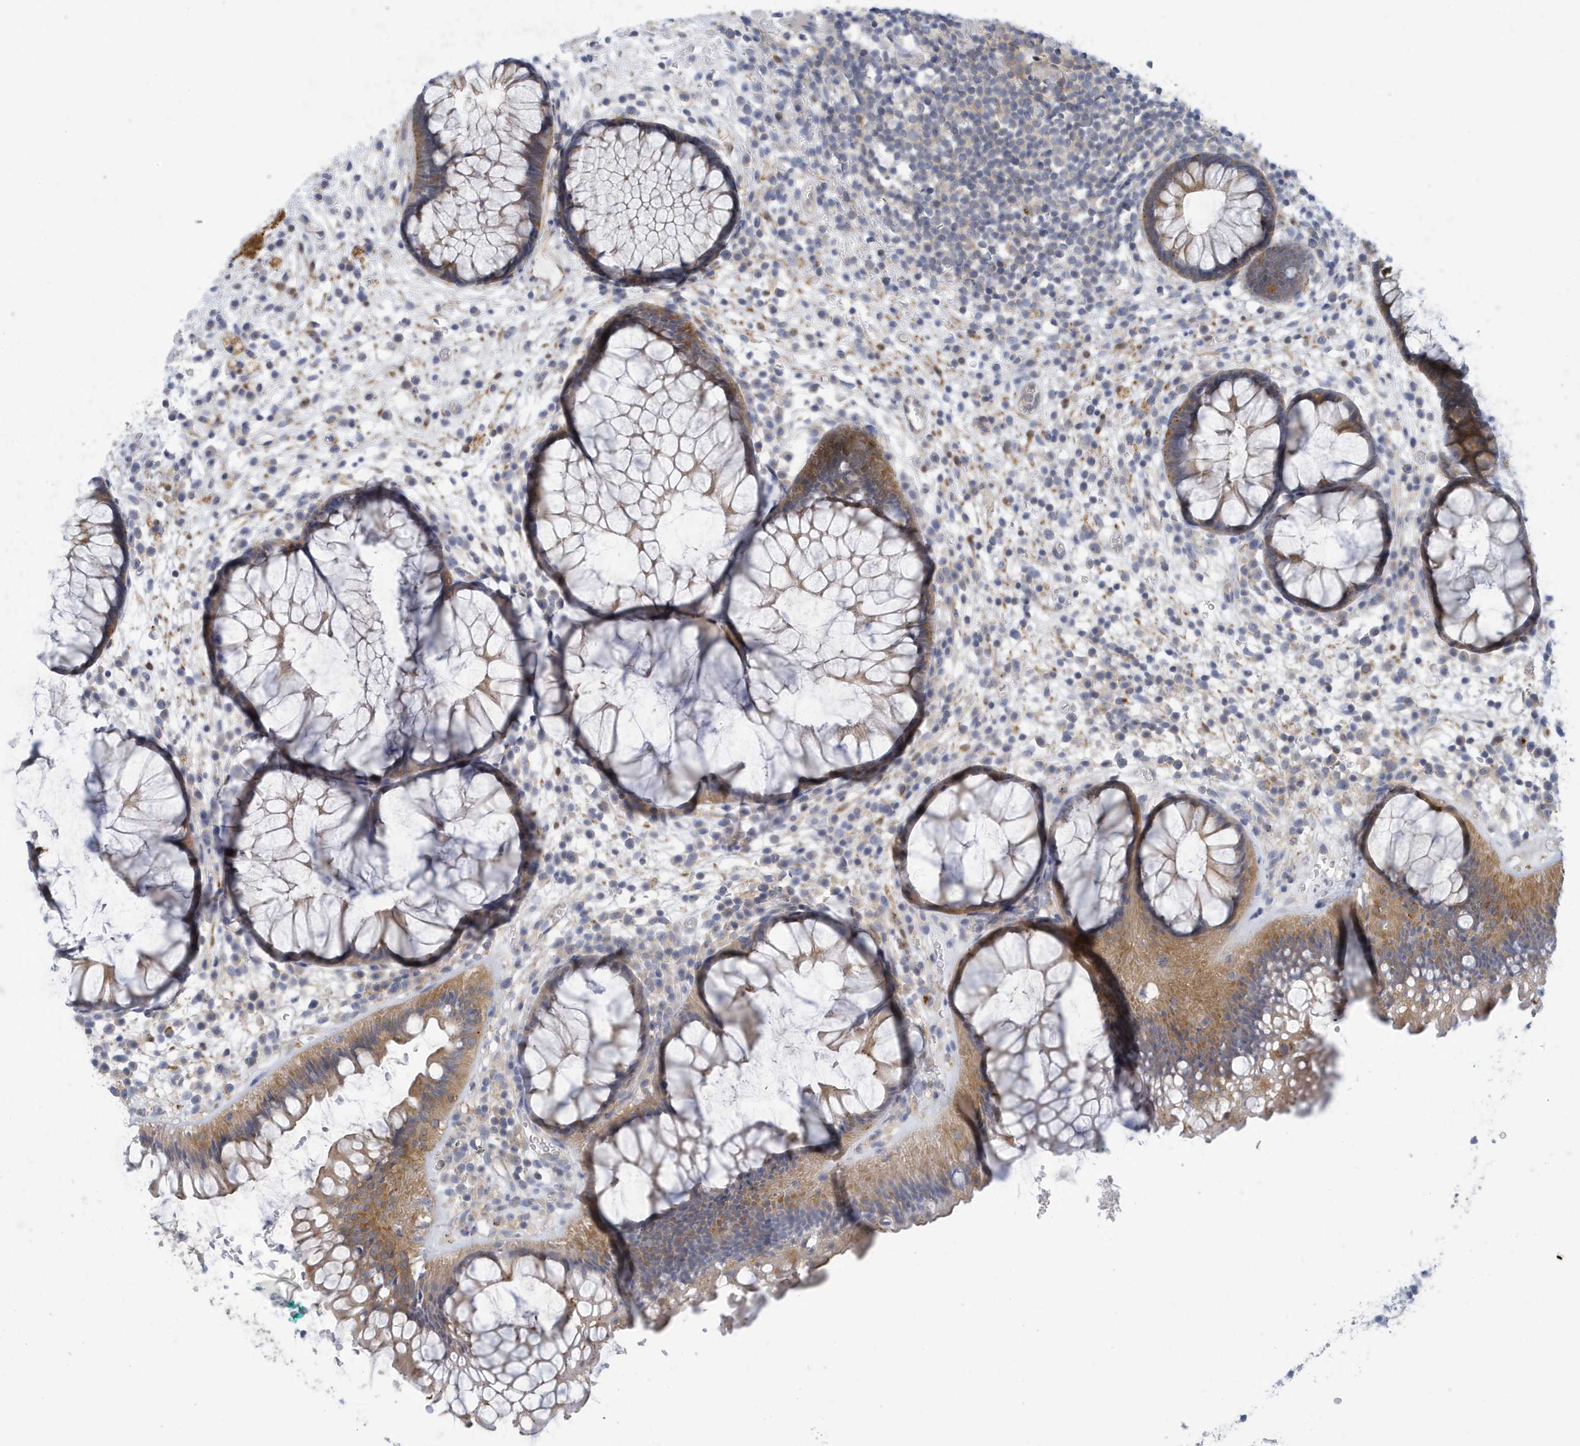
{"staining": {"intensity": "moderate", "quantity": "25%-75%", "location": "cytoplasmic/membranous"}, "tissue": "rectum", "cell_type": "Glandular cells", "image_type": "normal", "snomed": [{"axis": "morphology", "description": "Normal tissue, NOS"}, {"axis": "topography", "description": "Rectum"}], "caption": "Immunohistochemical staining of normal rectum displays moderate cytoplasmic/membranous protein positivity in approximately 25%-75% of glandular cells.", "gene": "VTA1", "patient": {"sex": "male", "age": 51}}